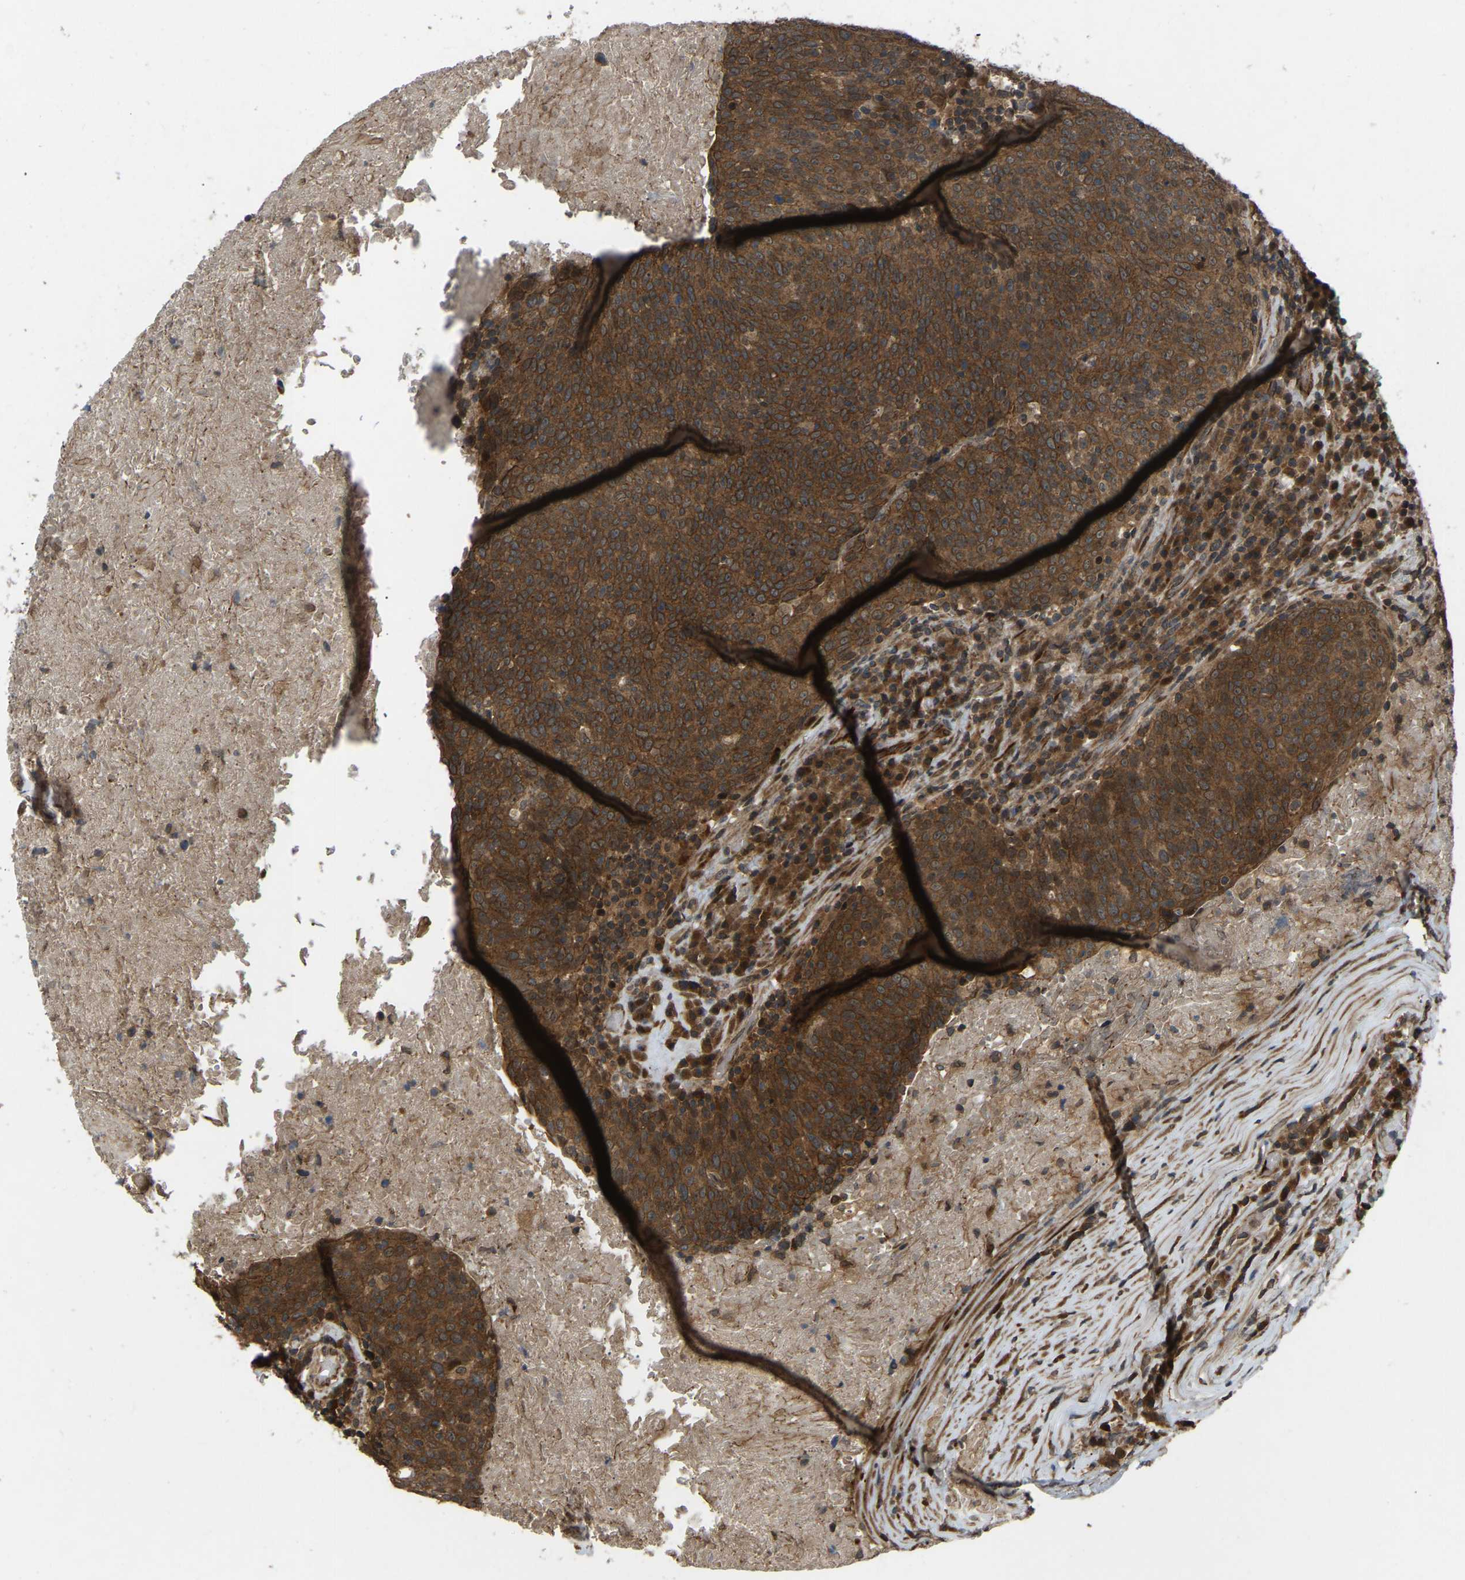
{"staining": {"intensity": "strong", "quantity": ">75%", "location": "cytoplasmic/membranous,nuclear"}, "tissue": "head and neck cancer", "cell_type": "Tumor cells", "image_type": "cancer", "snomed": [{"axis": "morphology", "description": "Squamous cell carcinoma, NOS"}, {"axis": "morphology", "description": "Squamous cell carcinoma, metastatic, NOS"}, {"axis": "topography", "description": "Lymph node"}, {"axis": "topography", "description": "Head-Neck"}], "caption": "An image of head and neck cancer stained for a protein demonstrates strong cytoplasmic/membranous and nuclear brown staining in tumor cells.", "gene": "KIAA1549", "patient": {"sex": "male", "age": 62}}